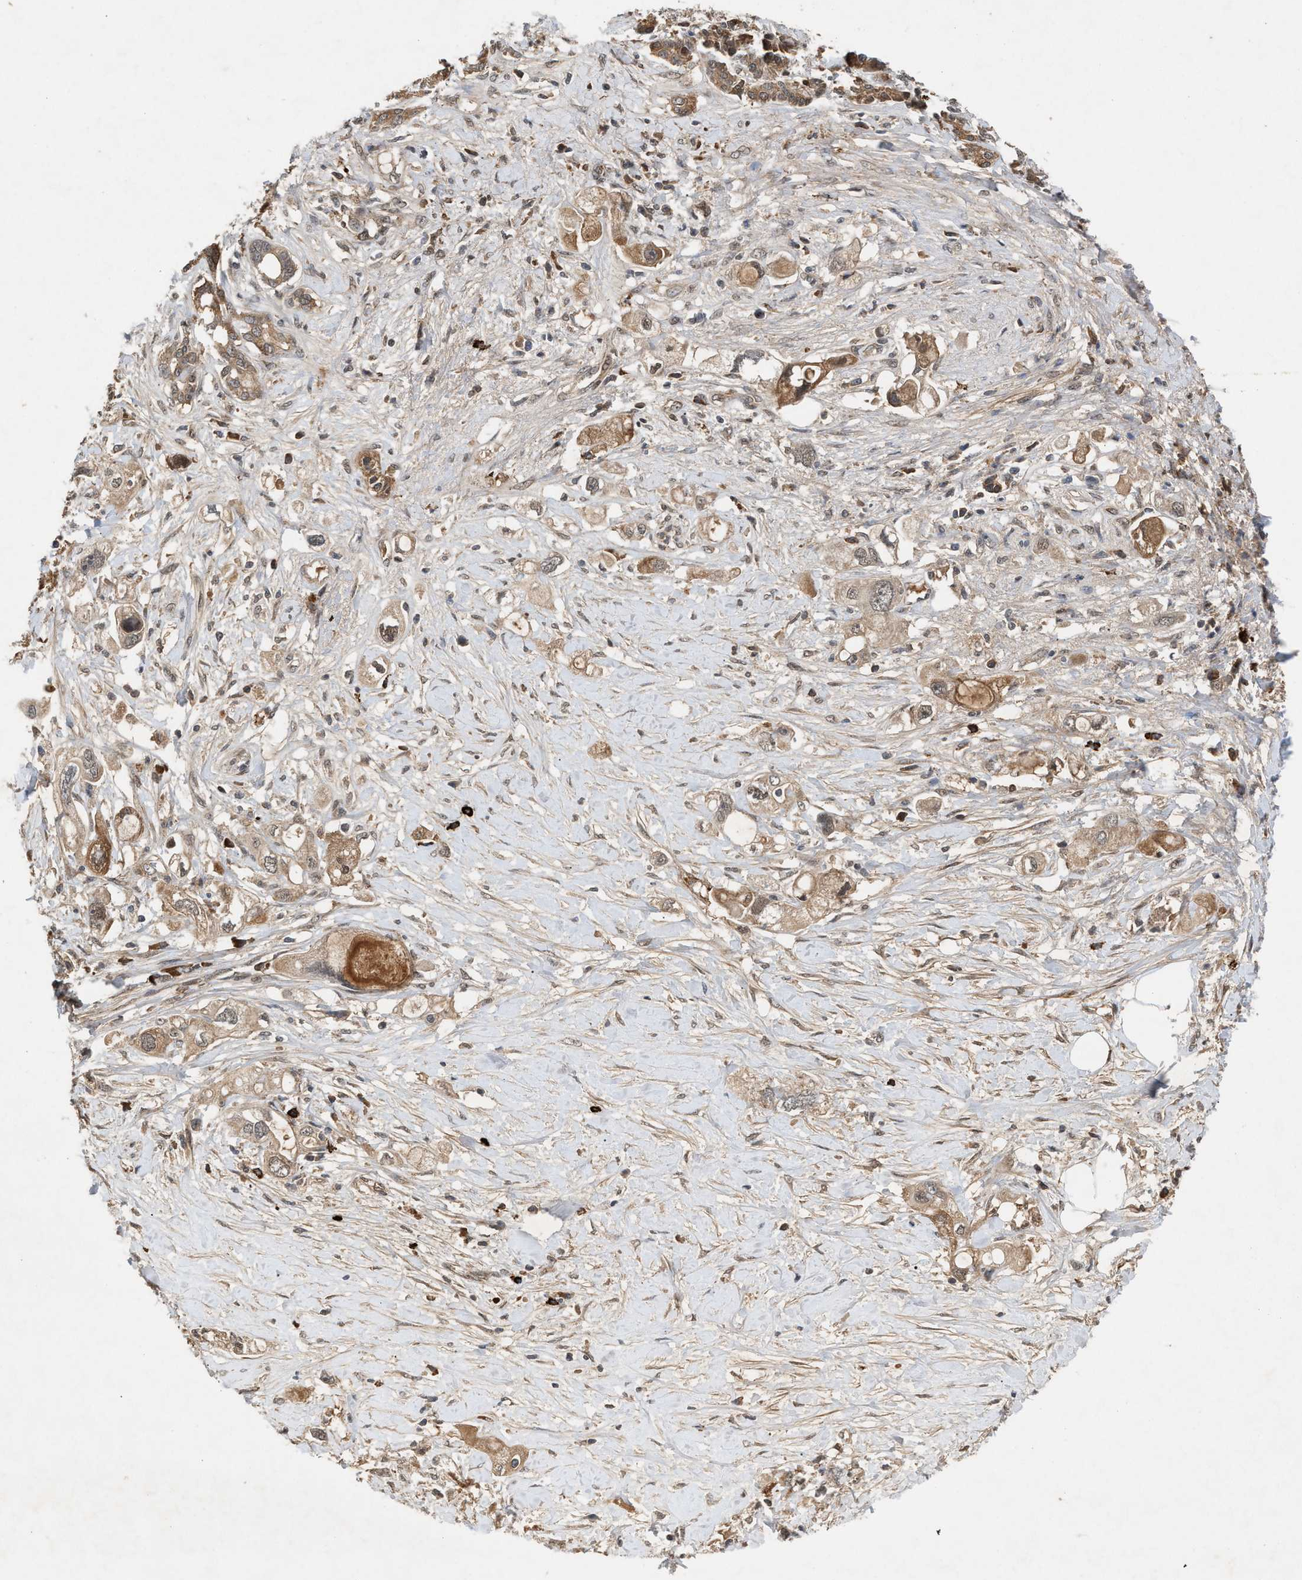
{"staining": {"intensity": "moderate", "quantity": ">75%", "location": "cytoplasmic/membranous"}, "tissue": "pancreatic cancer", "cell_type": "Tumor cells", "image_type": "cancer", "snomed": [{"axis": "morphology", "description": "Adenocarcinoma, NOS"}, {"axis": "topography", "description": "Pancreas"}], "caption": "The photomicrograph demonstrates staining of pancreatic cancer, revealing moderate cytoplasmic/membranous protein staining (brown color) within tumor cells.", "gene": "RUSC2", "patient": {"sex": "female", "age": 56}}